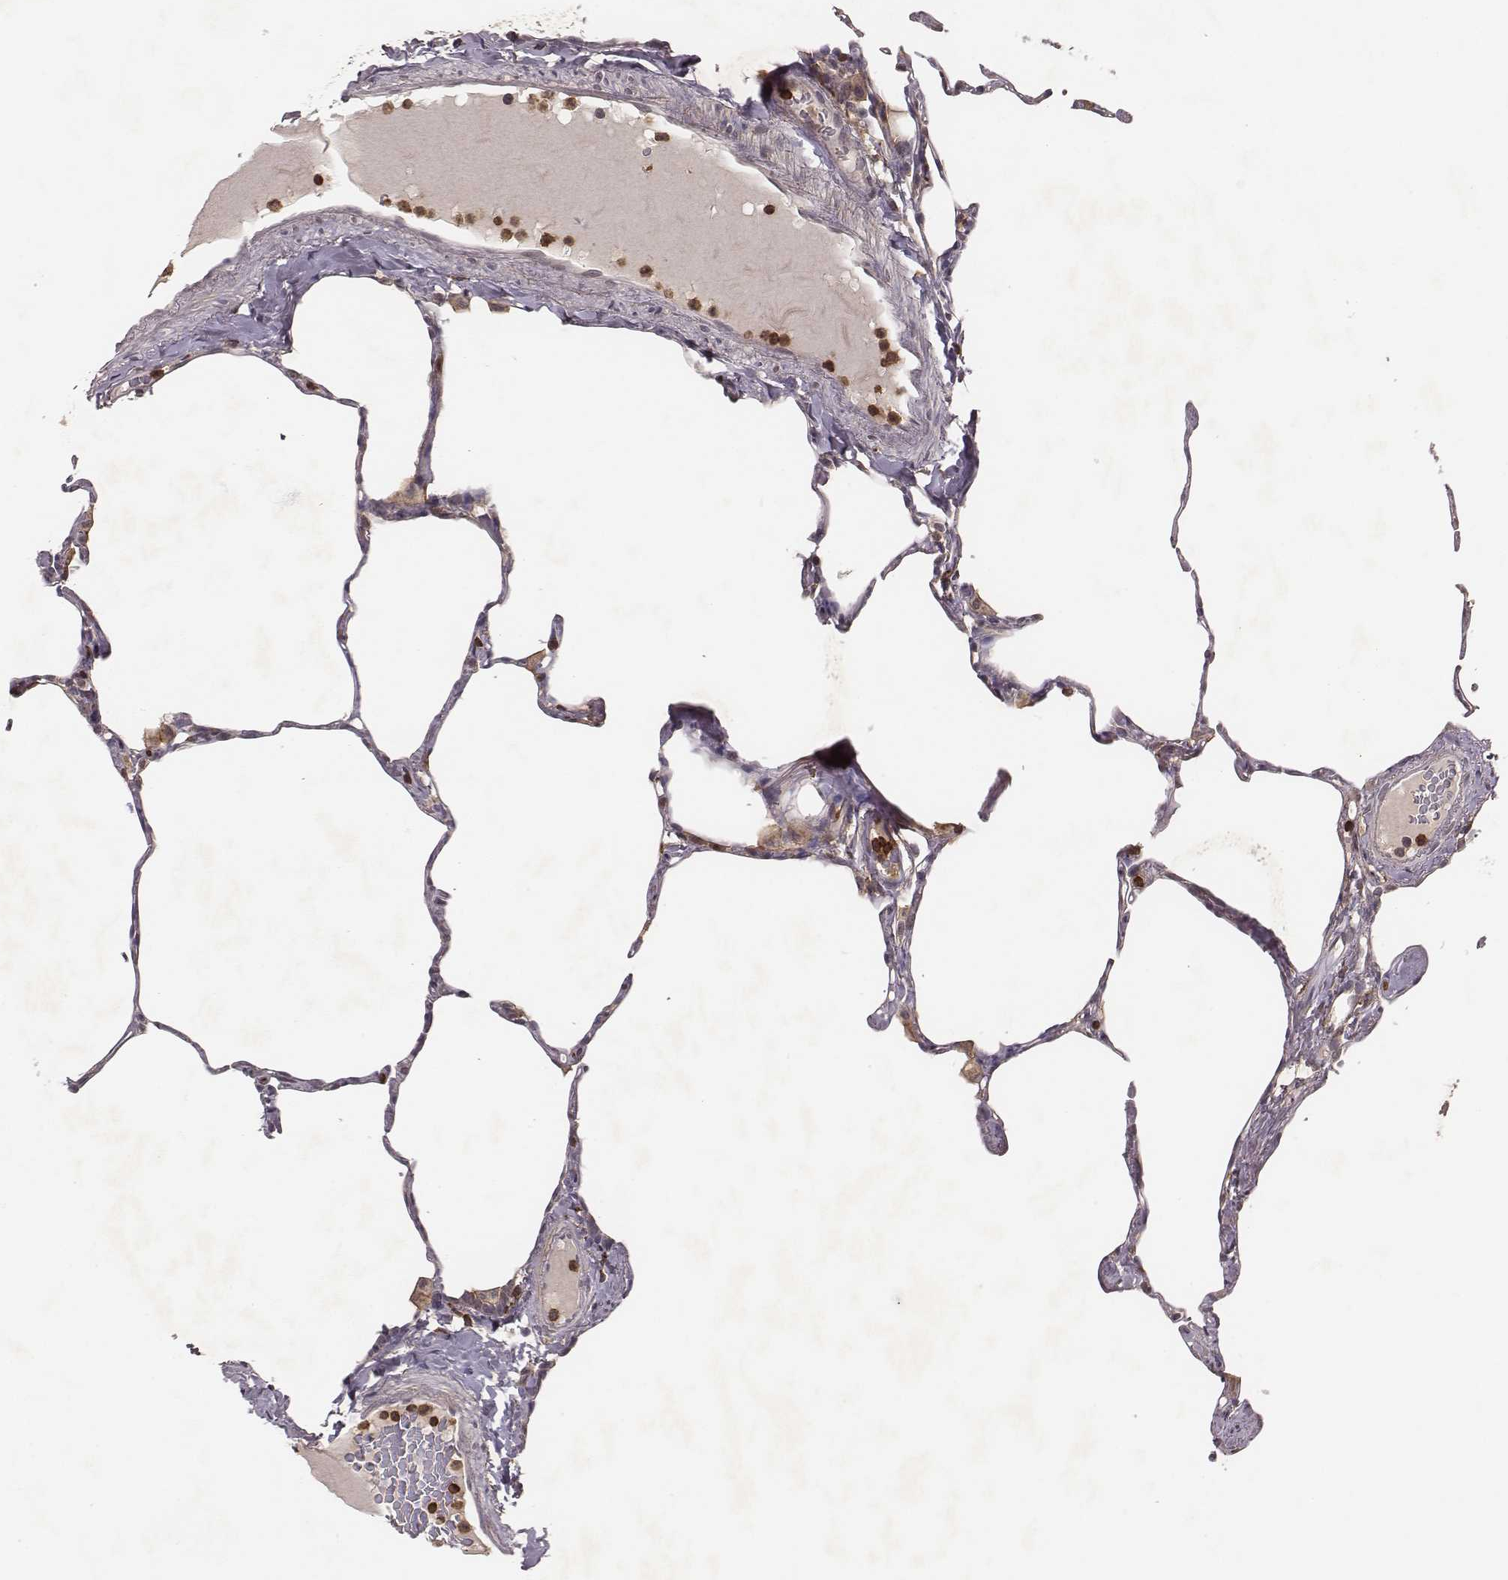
{"staining": {"intensity": "negative", "quantity": "none", "location": "none"}, "tissue": "lung", "cell_type": "Alveolar cells", "image_type": "normal", "snomed": [{"axis": "morphology", "description": "Normal tissue, NOS"}, {"axis": "topography", "description": "Lung"}], "caption": "DAB immunohistochemical staining of unremarkable human lung reveals no significant staining in alveolar cells.", "gene": "PILRA", "patient": {"sex": "male", "age": 65}}